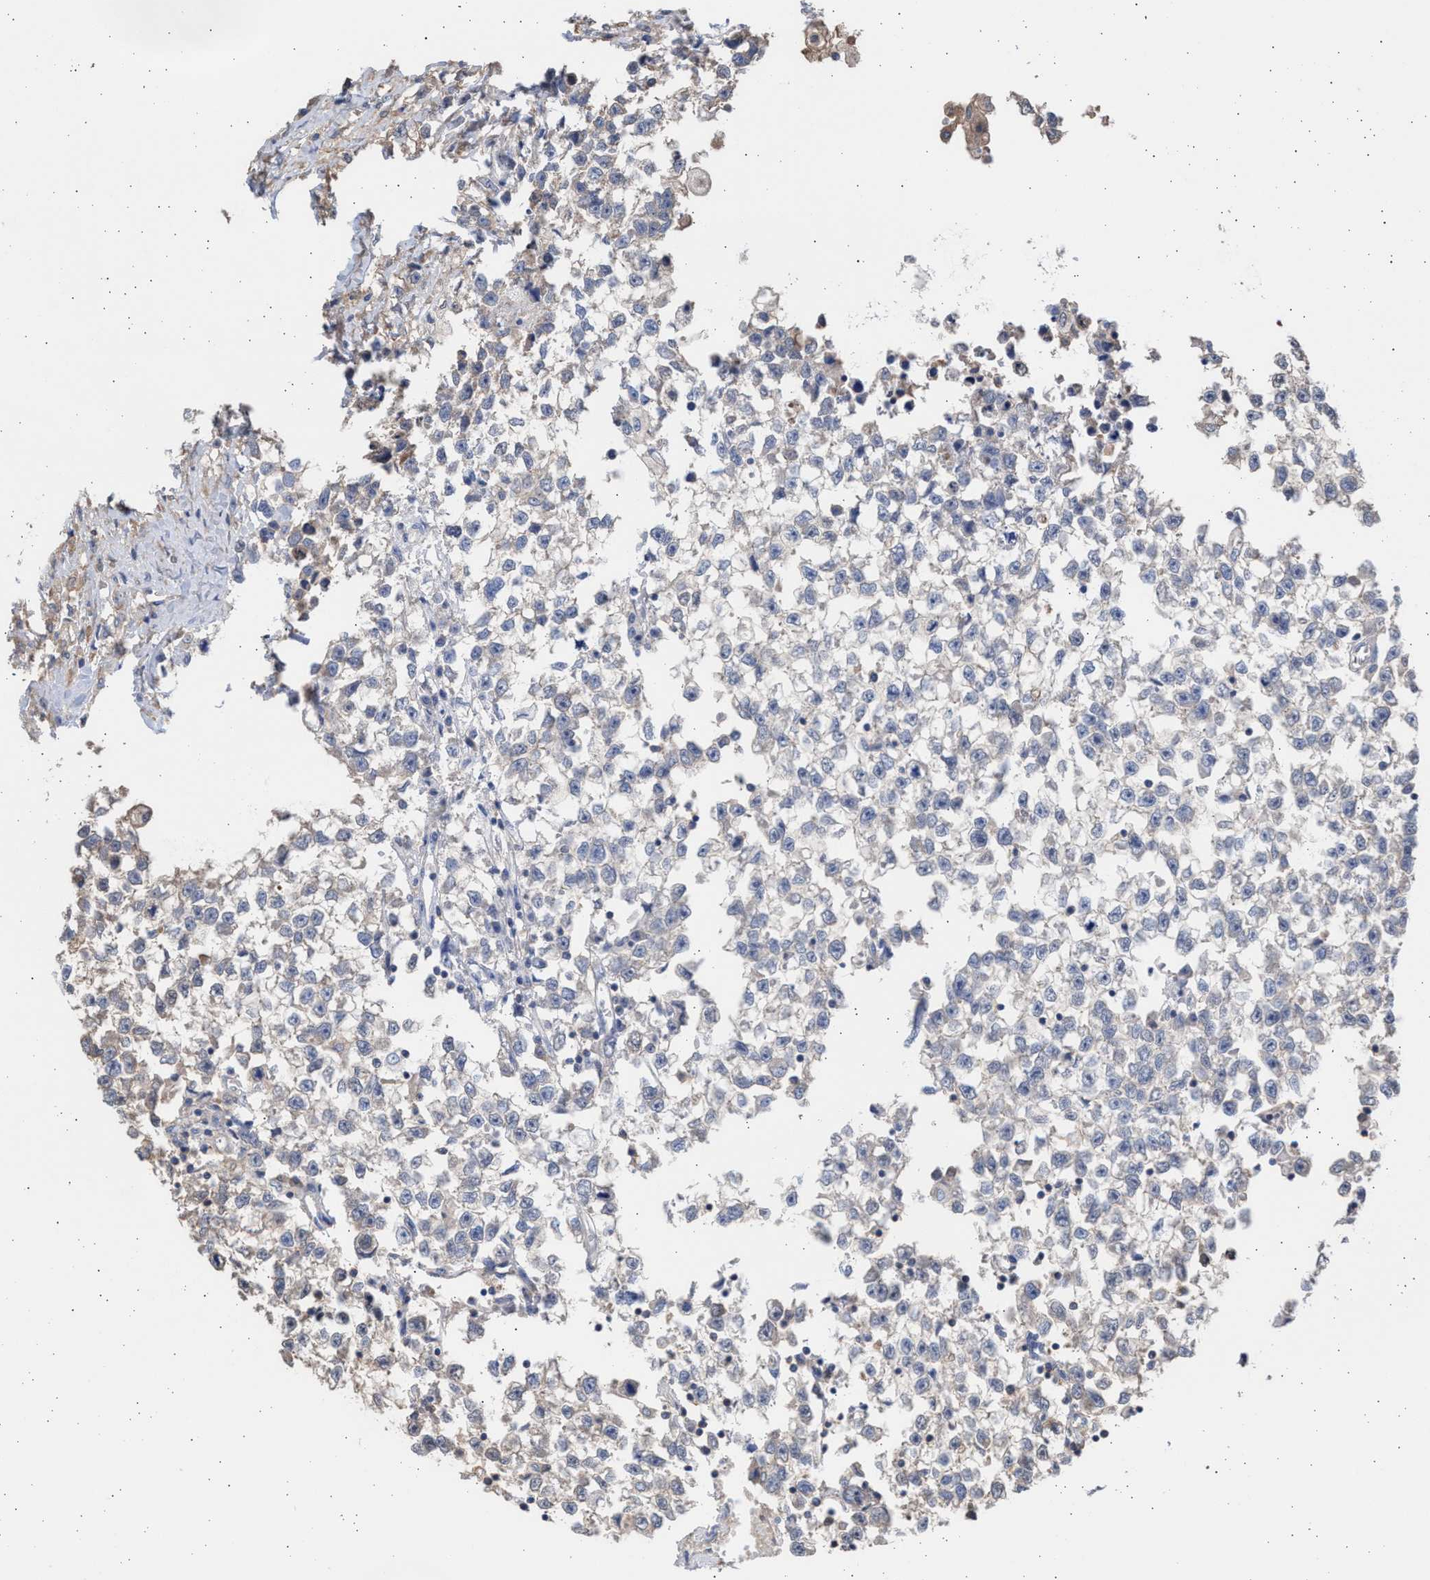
{"staining": {"intensity": "weak", "quantity": "25%-75%", "location": "cytoplasmic/membranous"}, "tissue": "testis cancer", "cell_type": "Tumor cells", "image_type": "cancer", "snomed": [{"axis": "morphology", "description": "Seminoma, NOS"}, {"axis": "morphology", "description": "Carcinoma, Embryonal, NOS"}, {"axis": "topography", "description": "Testis"}], "caption": "IHC (DAB (3,3'-diaminobenzidine)) staining of human testis cancer (embryonal carcinoma) shows weak cytoplasmic/membranous protein expression in approximately 25%-75% of tumor cells. The staining was performed using DAB (3,3'-diaminobenzidine) to visualize the protein expression in brown, while the nuclei were stained in blue with hematoxylin (Magnification: 20x).", "gene": "ALDOC", "patient": {"sex": "male", "age": 51}}